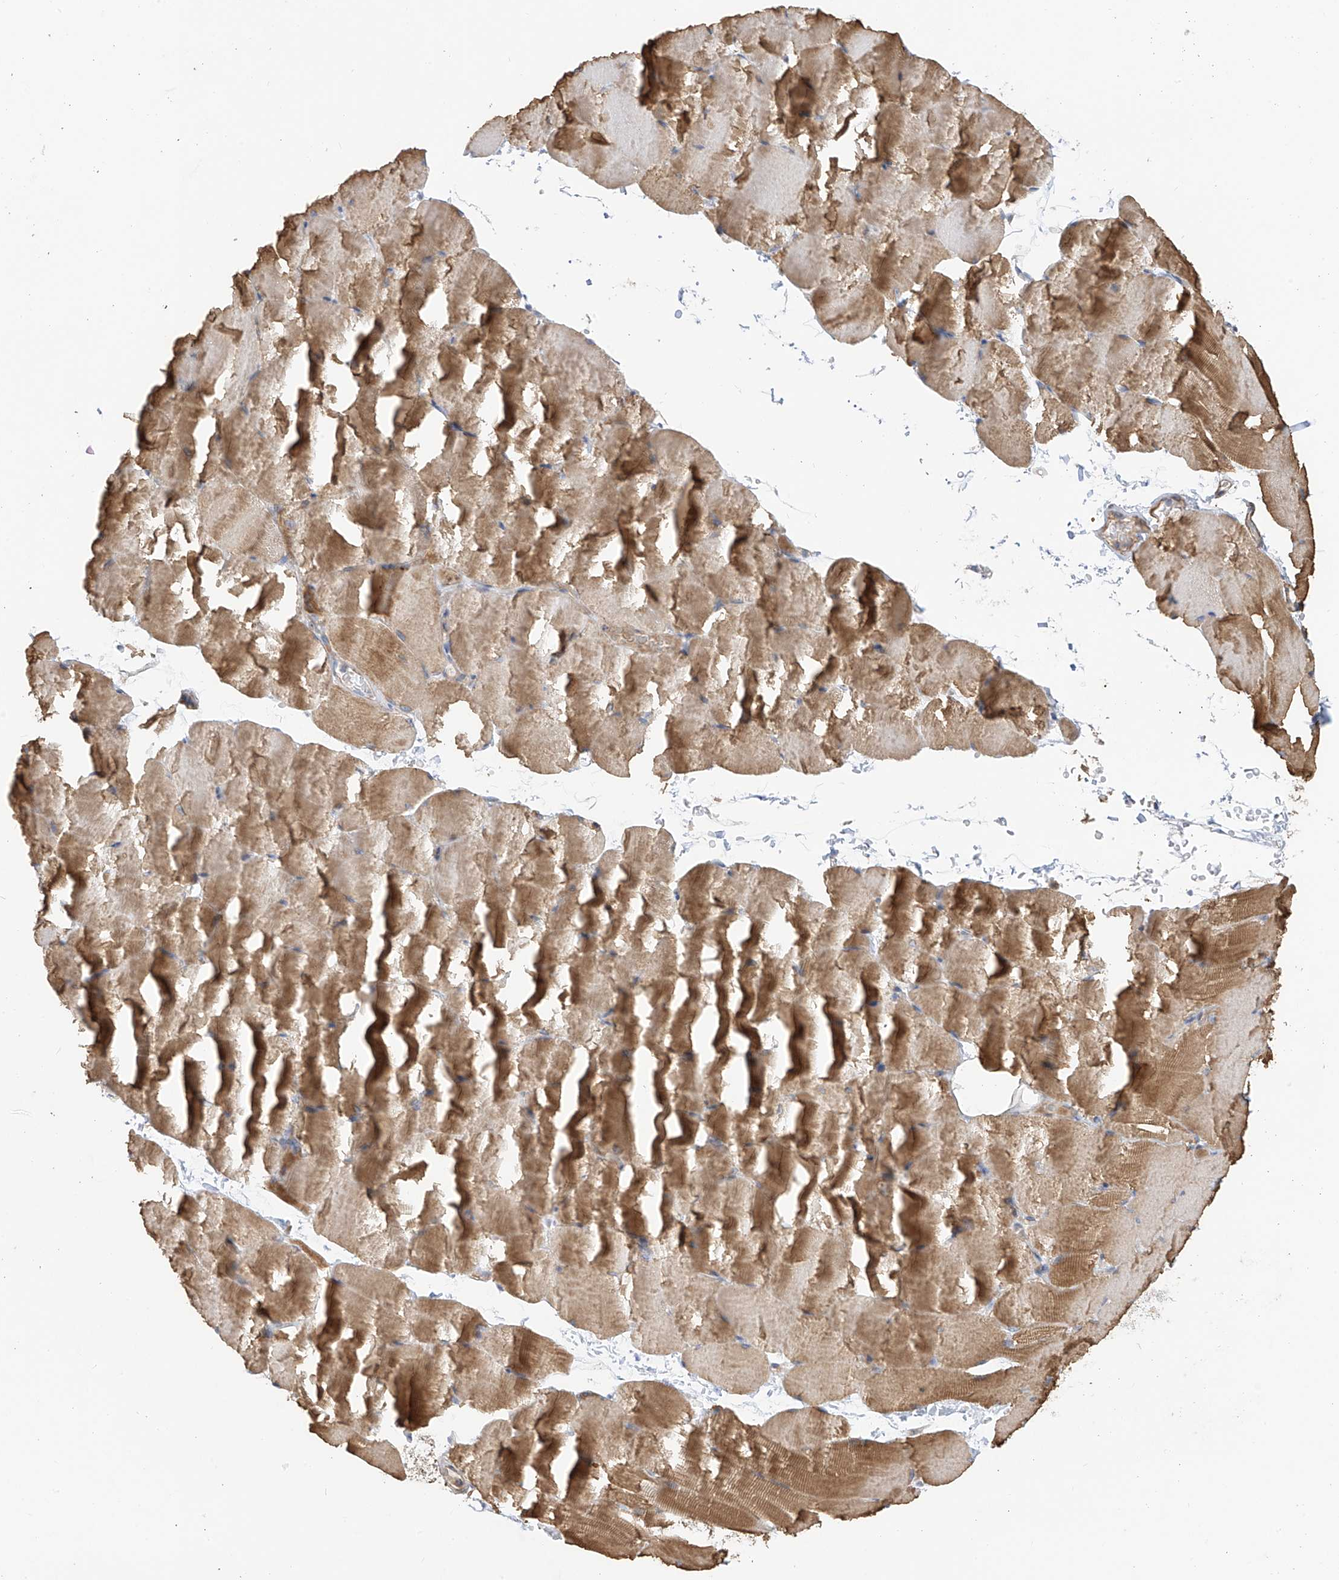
{"staining": {"intensity": "moderate", "quantity": "25%-75%", "location": "cytoplasmic/membranous"}, "tissue": "skeletal muscle", "cell_type": "Myocytes", "image_type": "normal", "snomed": [{"axis": "morphology", "description": "Normal tissue, NOS"}, {"axis": "topography", "description": "Skeletal muscle"}, {"axis": "topography", "description": "Parathyroid gland"}], "caption": "Immunohistochemistry (IHC) image of normal skeletal muscle: skeletal muscle stained using IHC shows medium levels of moderate protein expression localized specifically in the cytoplasmic/membranous of myocytes, appearing as a cytoplasmic/membranous brown color.", "gene": "SLC43A3", "patient": {"sex": "female", "age": 37}}